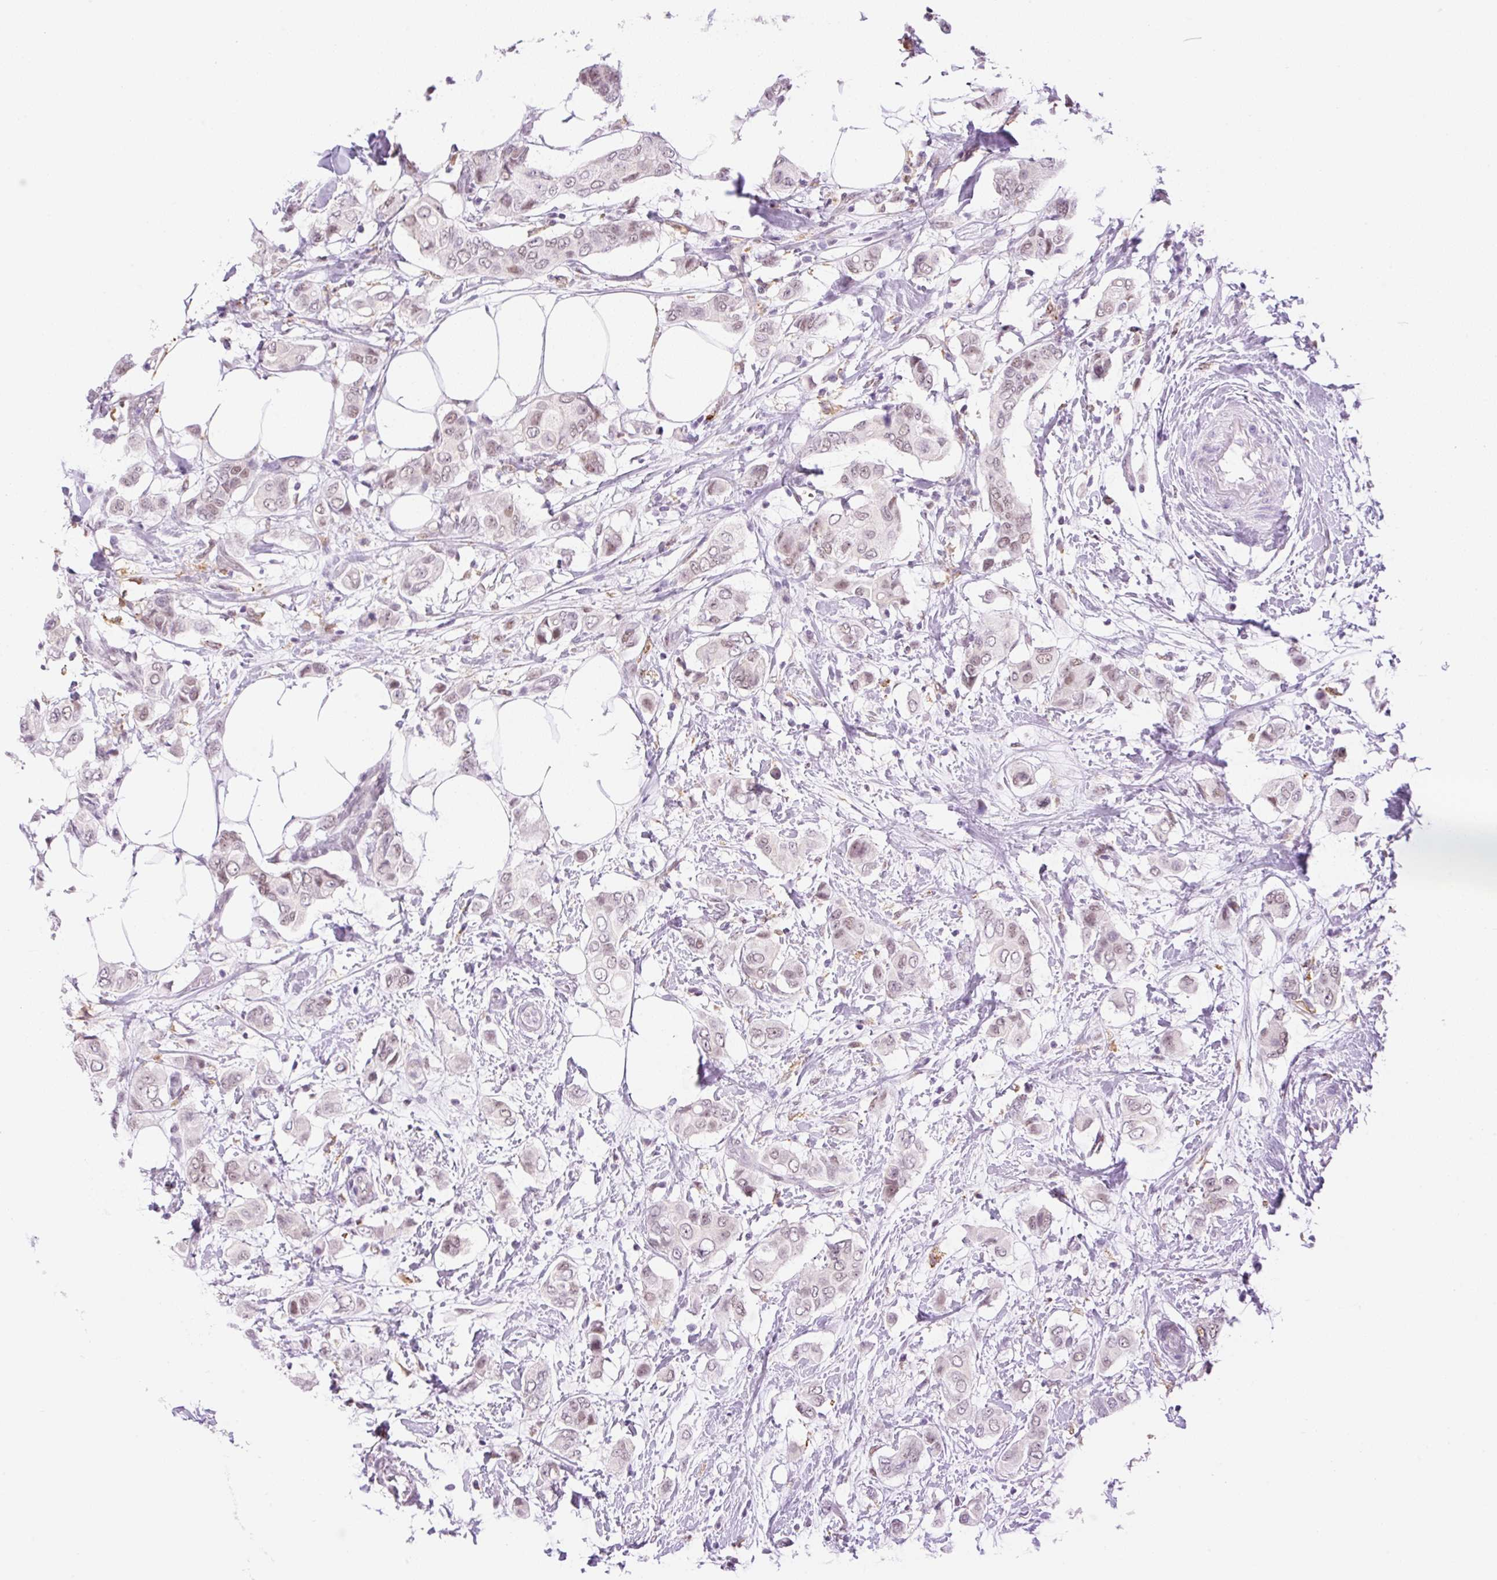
{"staining": {"intensity": "weak", "quantity": ">75%", "location": "nuclear"}, "tissue": "breast cancer", "cell_type": "Tumor cells", "image_type": "cancer", "snomed": [{"axis": "morphology", "description": "Lobular carcinoma"}, {"axis": "topography", "description": "Breast"}], "caption": "Tumor cells demonstrate low levels of weak nuclear positivity in approximately >75% of cells in breast cancer (lobular carcinoma).", "gene": "PALM3", "patient": {"sex": "female", "age": 51}}